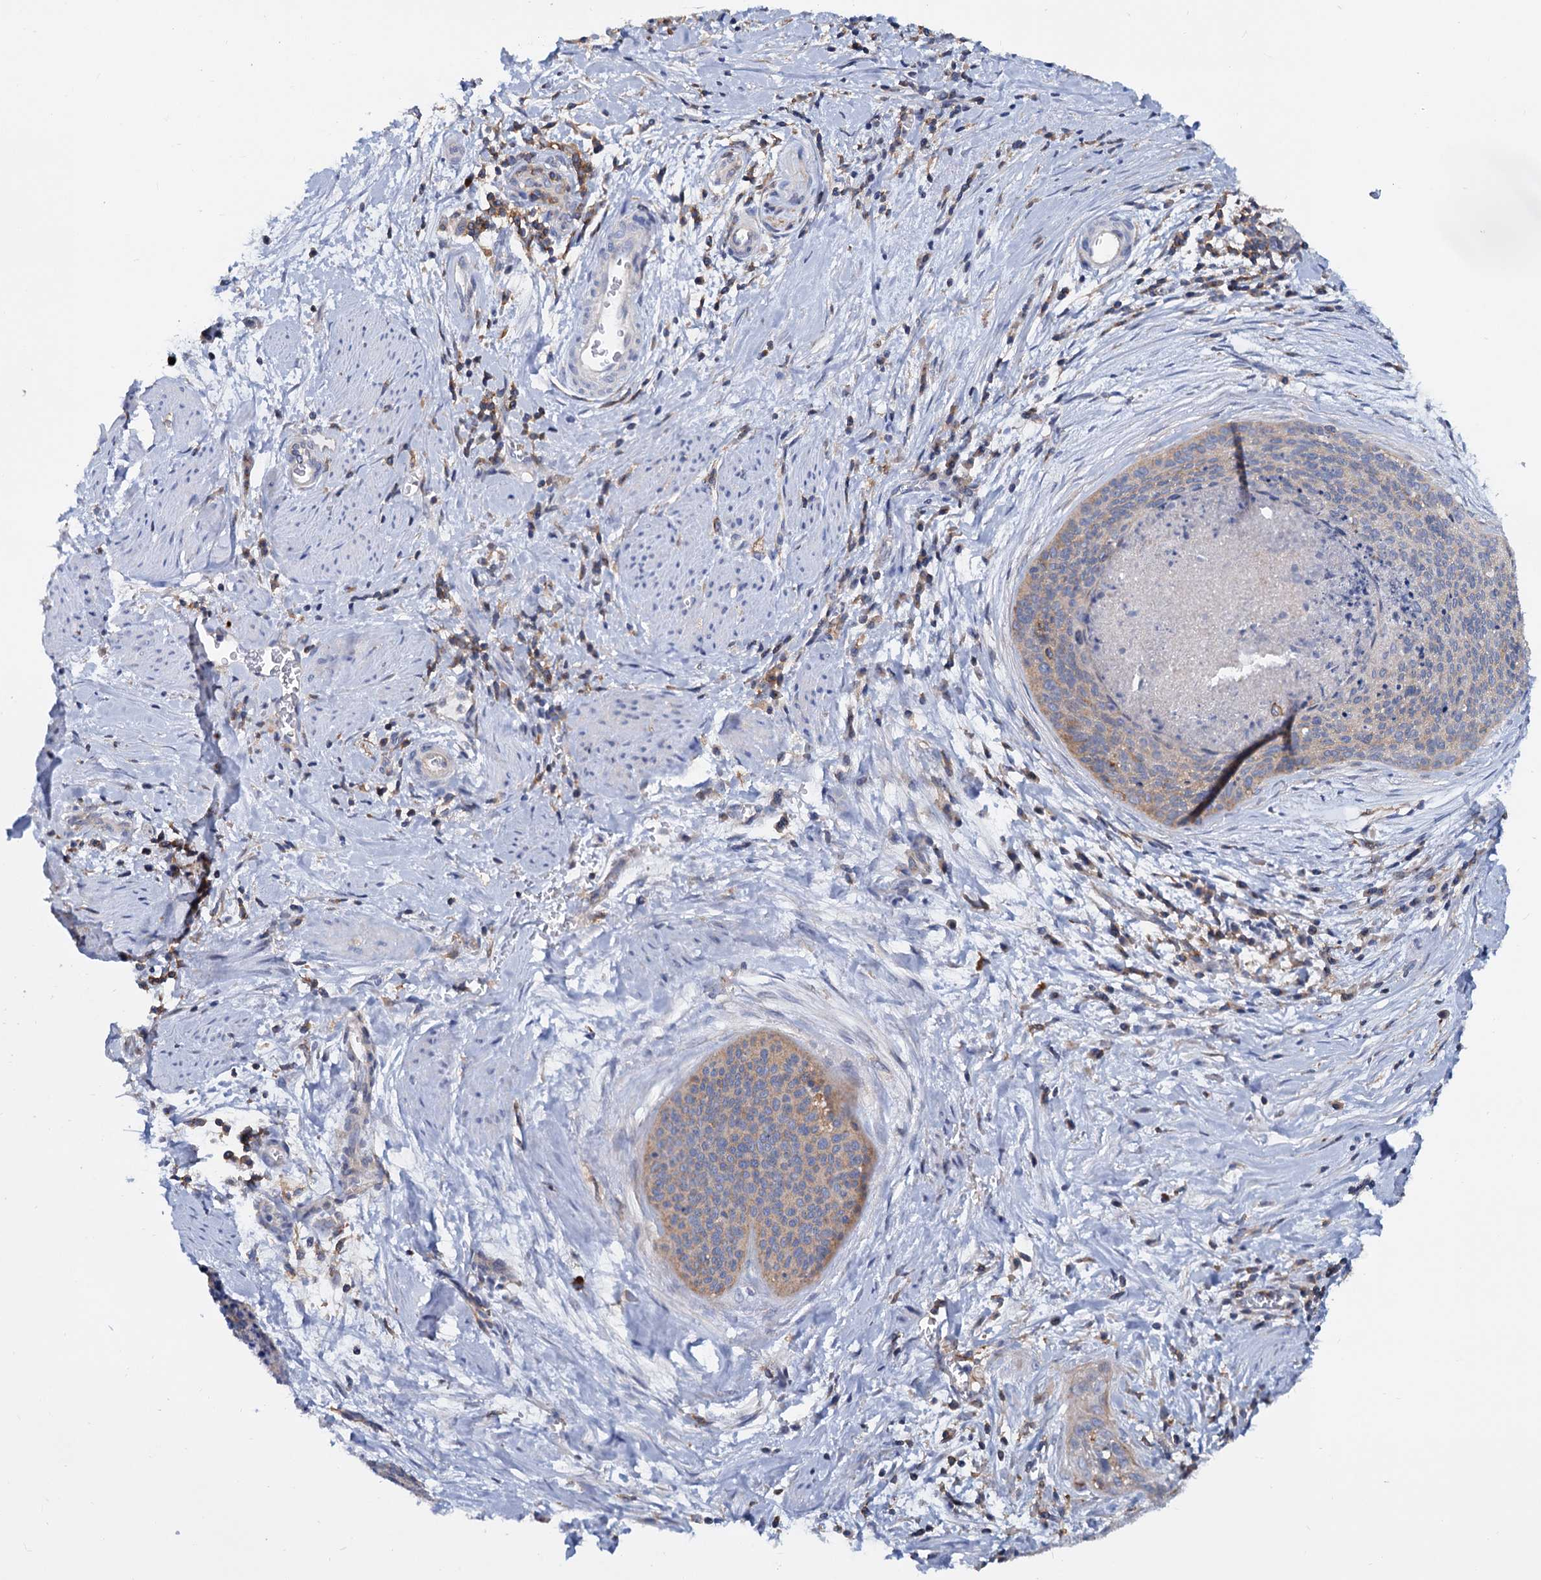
{"staining": {"intensity": "weak", "quantity": "25%-75%", "location": "cytoplasmic/membranous"}, "tissue": "cervical cancer", "cell_type": "Tumor cells", "image_type": "cancer", "snomed": [{"axis": "morphology", "description": "Squamous cell carcinoma, NOS"}, {"axis": "topography", "description": "Cervix"}], "caption": "Cervical cancer tissue exhibits weak cytoplasmic/membranous positivity in about 25%-75% of tumor cells, visualized by immunohistochemistry. The staining is performed using DAB (3,3'-diaminobenzidine) brown chromogen to label protein expression. The nuclei are counter-stained blue using hematoxylin.", "gene": "LRCH4", "patient": {"sex": "female", "age": 55}}